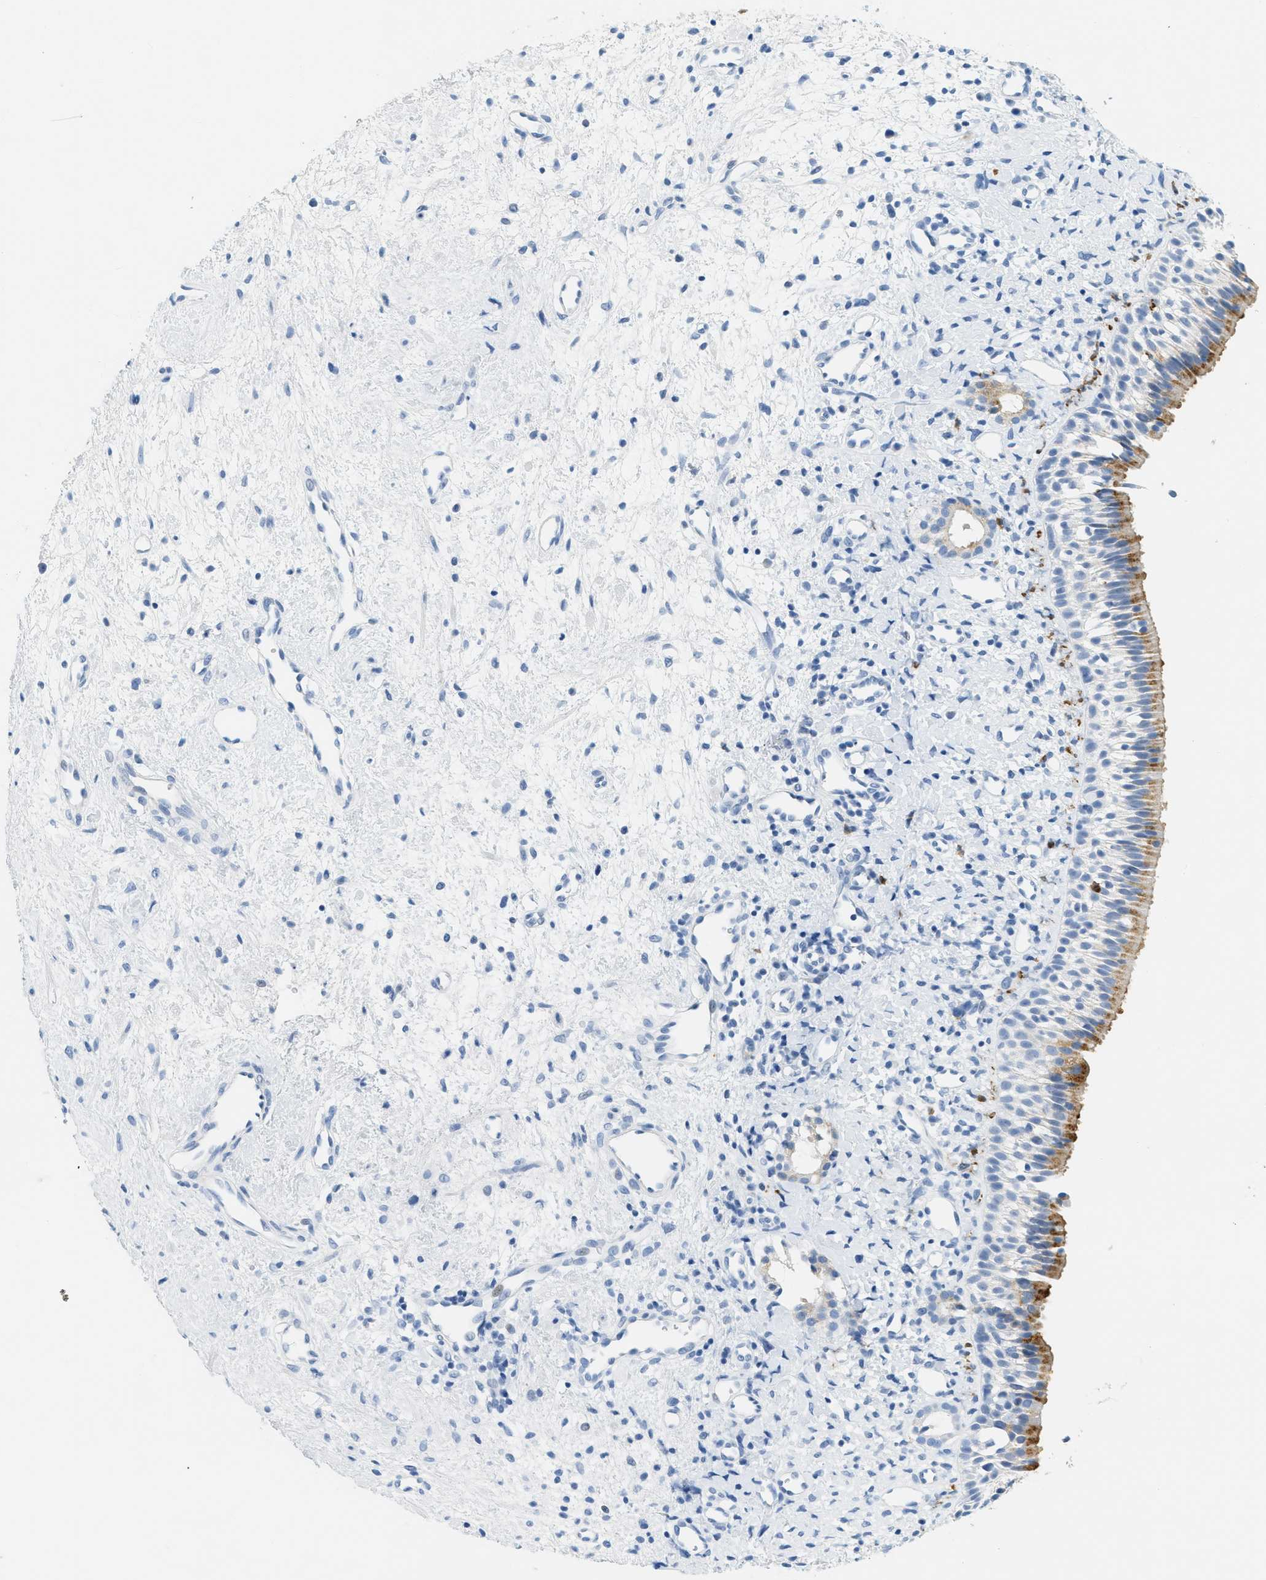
{"staining": {"intensity": "moderate", "quantity": "<25%", "location": "cytoplasmic/membranous"}, "tissue": "nasopharynx", "cell_type": "Respiratory epithelial cells", "image_type": "normal", "snomed": [{"axis": "morphology", "description": "Normal tissue, NOS"}, {"axis": "morphology", "description": "Inflammation, NOS"}, {"axis": "topography", "description": "Nasopharynx"}], "caption": "IHC (DAB (3,3'-diaminobenzidine)) staining of normal nasopharynx displays moderate cytoplasmic/membranous protein expression in approximately <25% of respiratory epithelial cells. The protein of interest is stained brown, and the nuclei are stained in blue (DAB IHC with brightfield microscopy, high magnification).", "gene": "LCN2", "patient": {"sex": "female", "age": 55}}